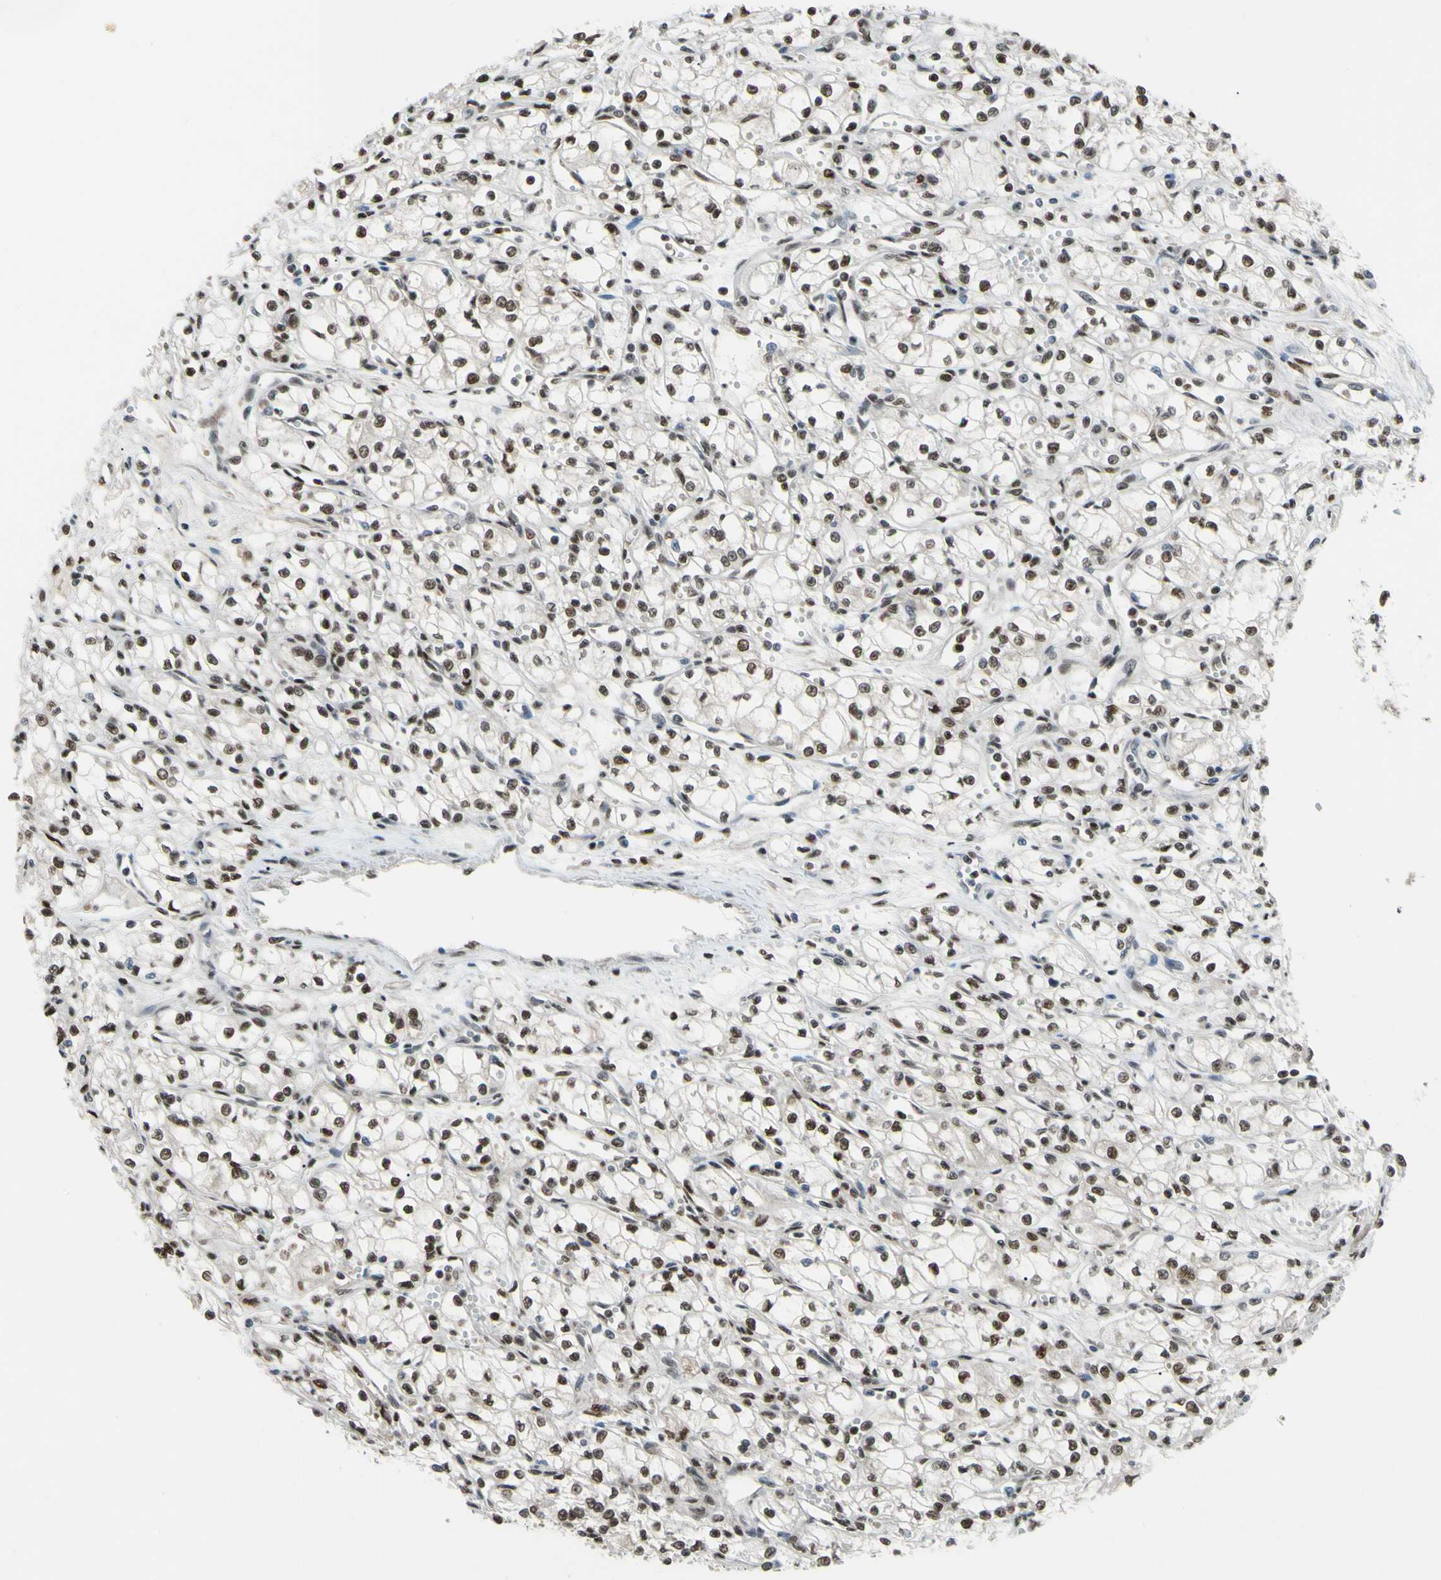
{"staining": {"intensity": "moderate", "quantity": ">75%", "location": "nuclear"}, "tissue": "renal cancer", "cell_type": "Tumor cells", "image_type": "cancer", "snomed": [{"axis": "morphology", "description": "Normal tissue, NOS"}, {"axis": "morphology", "description": "Adenocarcinoma, NOS"}, {"axis": "topography", "description": "Kidney"}], "caption": "IHC of human renal adenocarcinoma reveals medium levels of moderate nuclear positivity in about >75% of tumor cells. (IHC, brightfield microscopy, high magnification).", "gene": "FKBP5", "patient": {"sex": "male", "age": 59}}